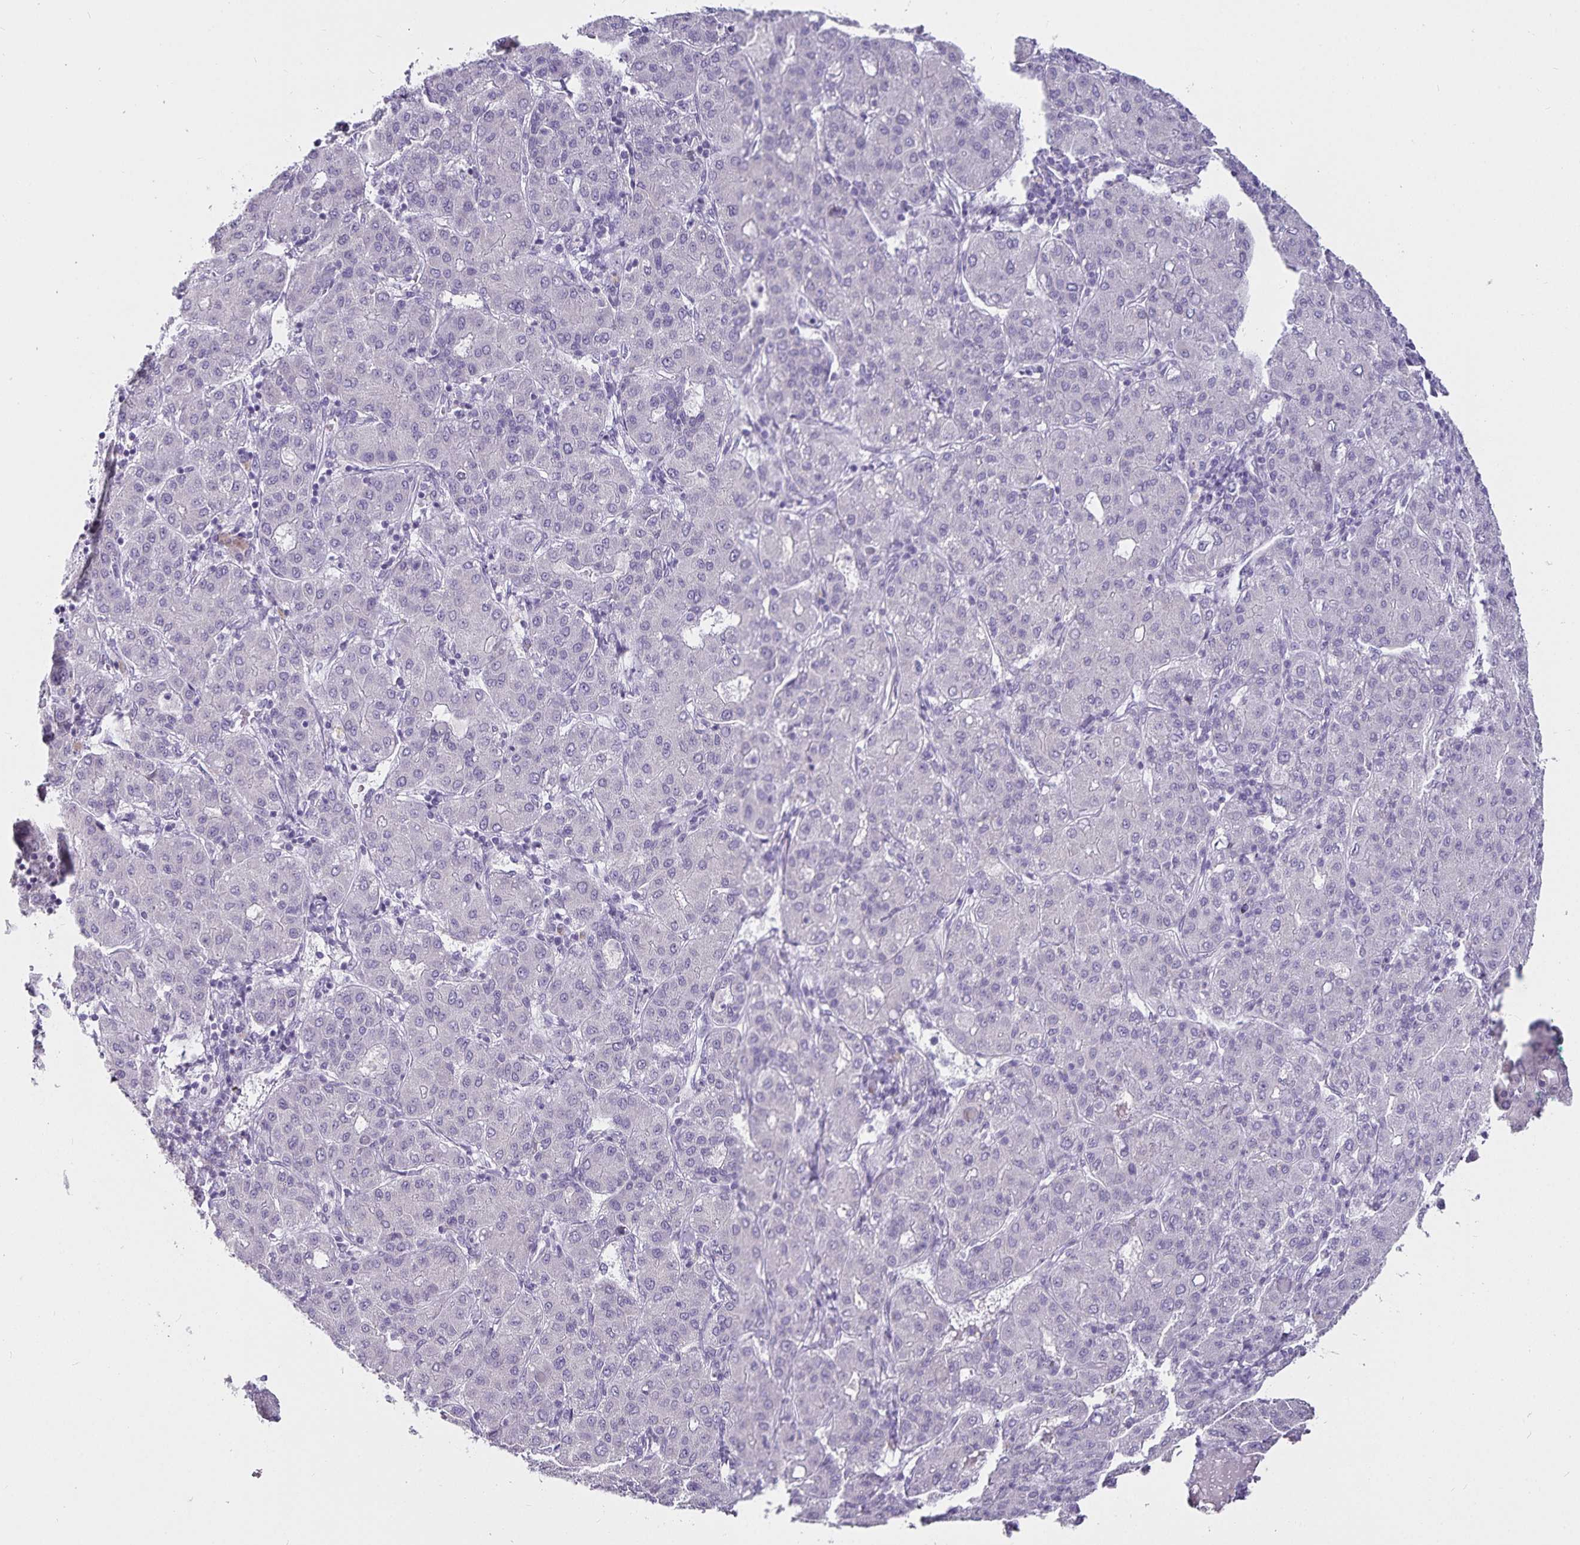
{"staining": {"intensity": "negative", "quantity": "none", "location": "none"}, "tissue": "liver cancer", "cell_type": "Tumor cells", "image_type": "cancer", "snomed": [{"axis": "morphology", "description": "Carcinoma, Hepatocellular, NOS"}, {"axis": "topography", "description": "Liver"}], "caption": "Tumor cells show no significant staining in hepatocellular carcinoma (liver). (DAB immunohistochemistry with hematoxylin counter stain).", "gene": "CA12", "patient": {"sex": "male", "age": 65}}